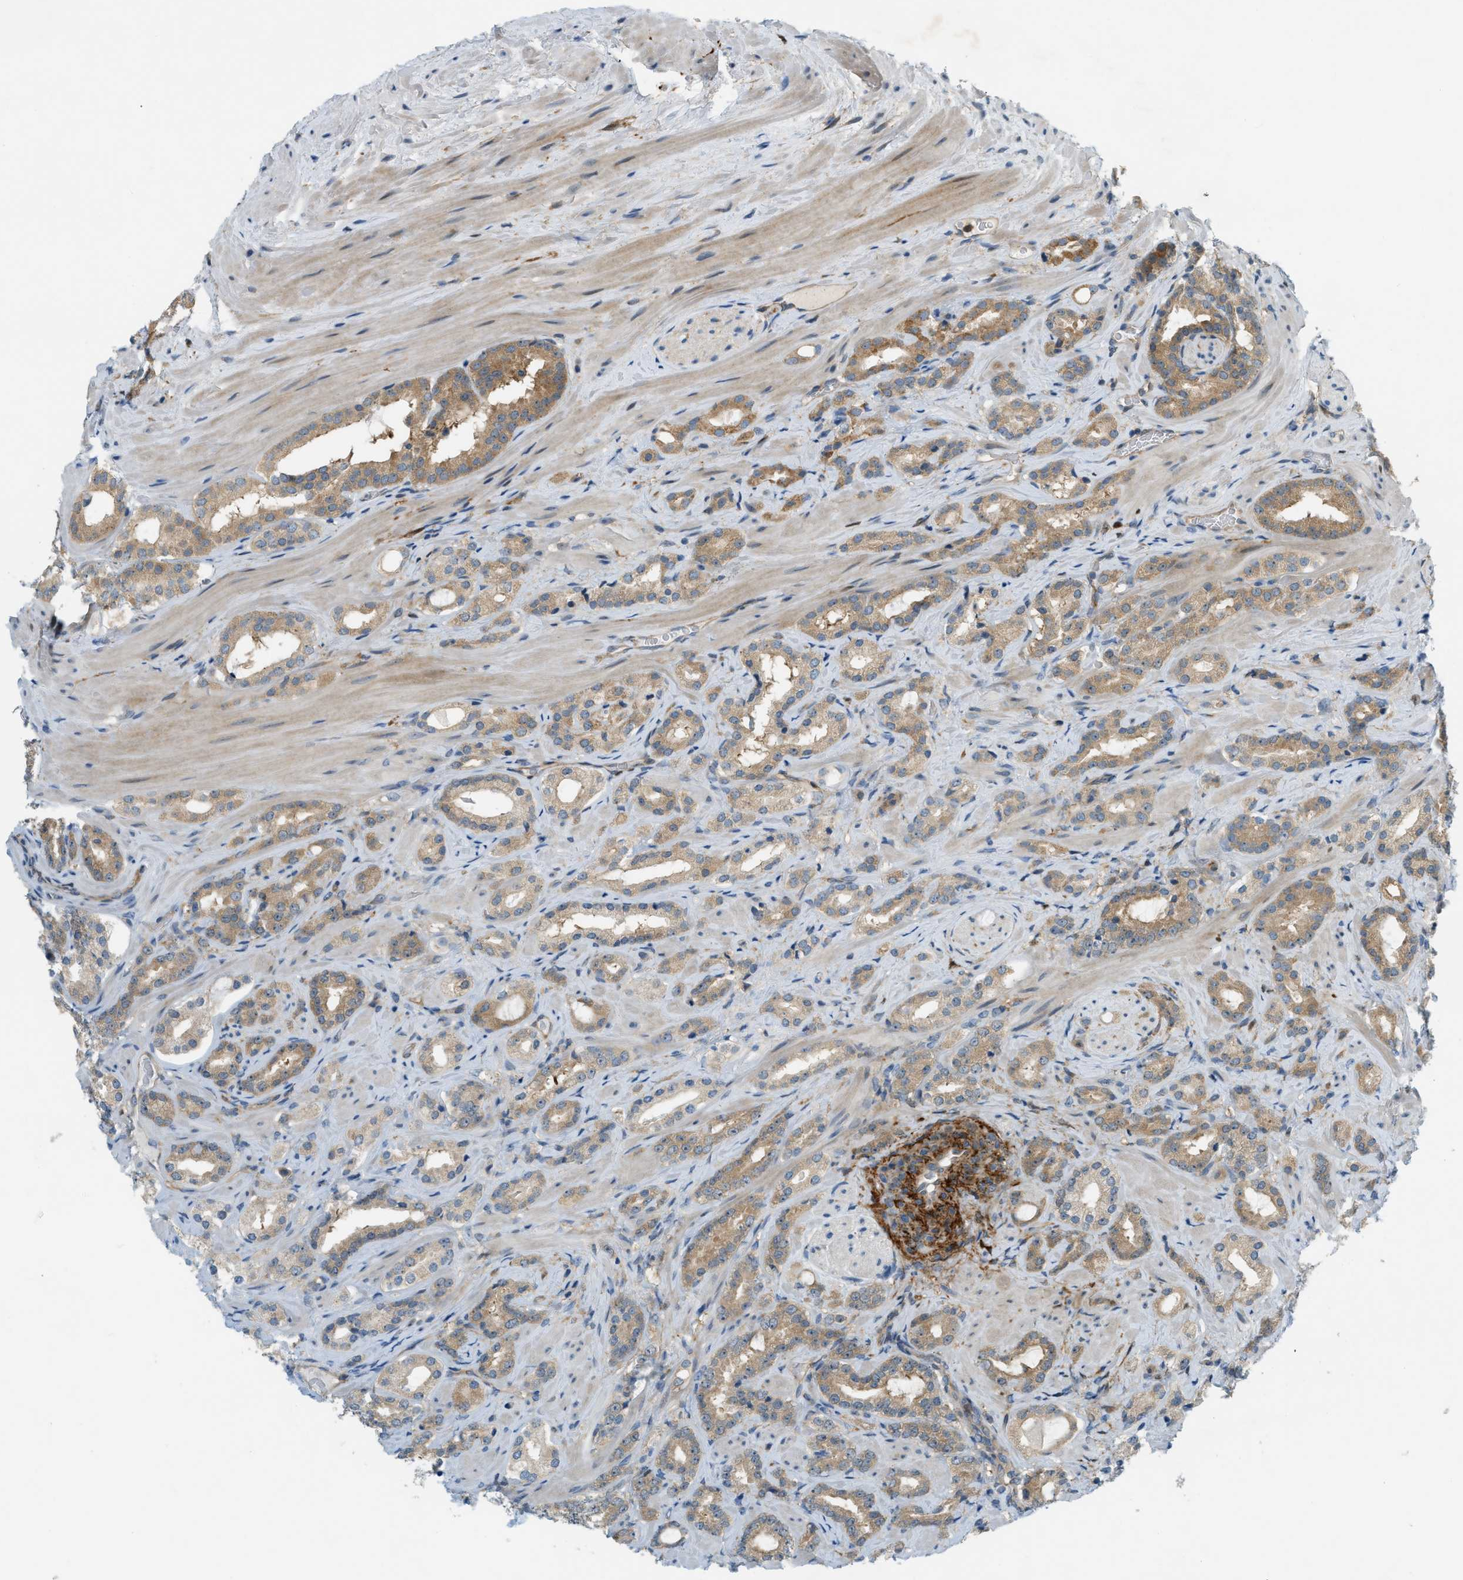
{"staining": {"intensity": "weak", "quantity": ">75%", "location": "cytoplasmic/membranous"}, "tissue": "prostate cancer", "cell_type": "Tumor cells", "image_type": "cancer", "snomed": [{"axis": "morphology", "description": "Adenocarcinoma, High grade"}, {"axis": "topography", "description": "Prostate"}], "caption": "Immunohistochemistry (DAB) staining of prostate high-grade adenocarcinoma shows weak cytoplasmic/membranous protein expression in approximately >75% of tumor cells.", "gene": "PDCL3", "patient": {"sex": "male", "age": 64}}